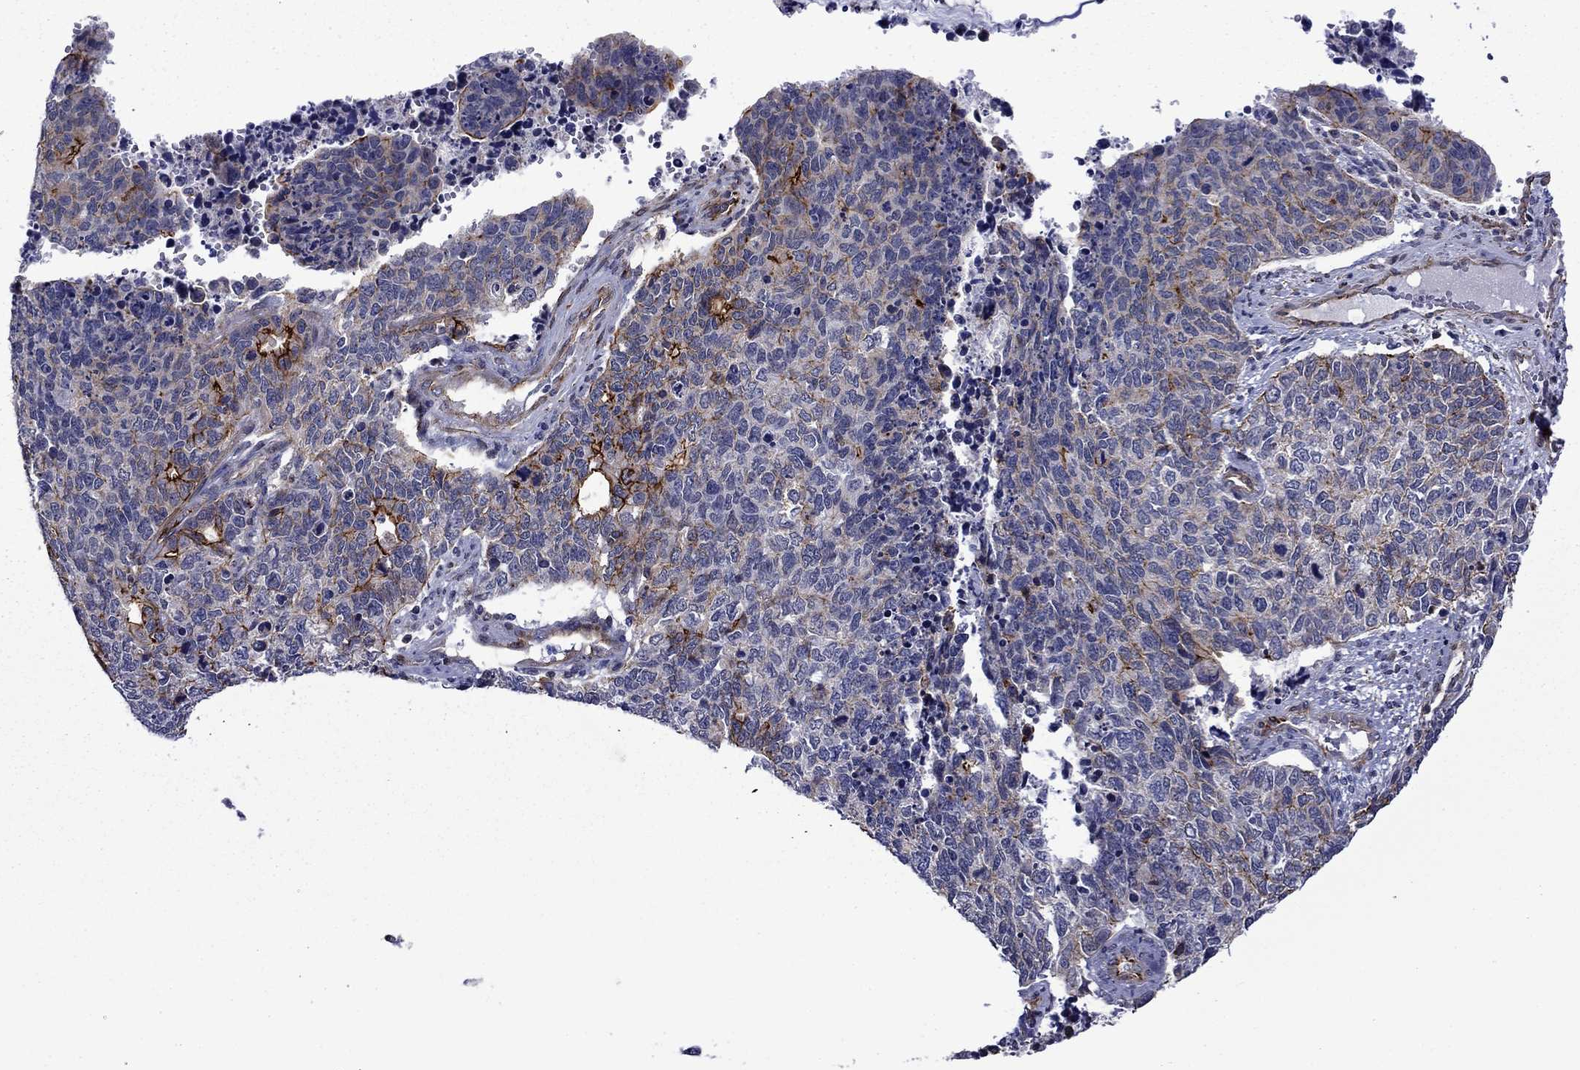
{"staining": {"intensity": "strong", "quantity": "<25%", "location": "cytoplasmic/membranous"}, "tissue": "cervical cancer", "cell_type": "Tumor cells", "image_type": "cancer", "snomed": [{"axis": "morphology", "description": "Squamous cell carcinoma, NOS"}, {"axis": "topography", "description": "Cervix"}], "caption": "This is a histology image of immunohistochemistry staining of cervical cancer (squamous cell carcinoma), which shows strong expression in the cytoplasmic/membranous of tumor cells.", "gene": "LMO7", "patient": {"sex": "female", "age": 63}}